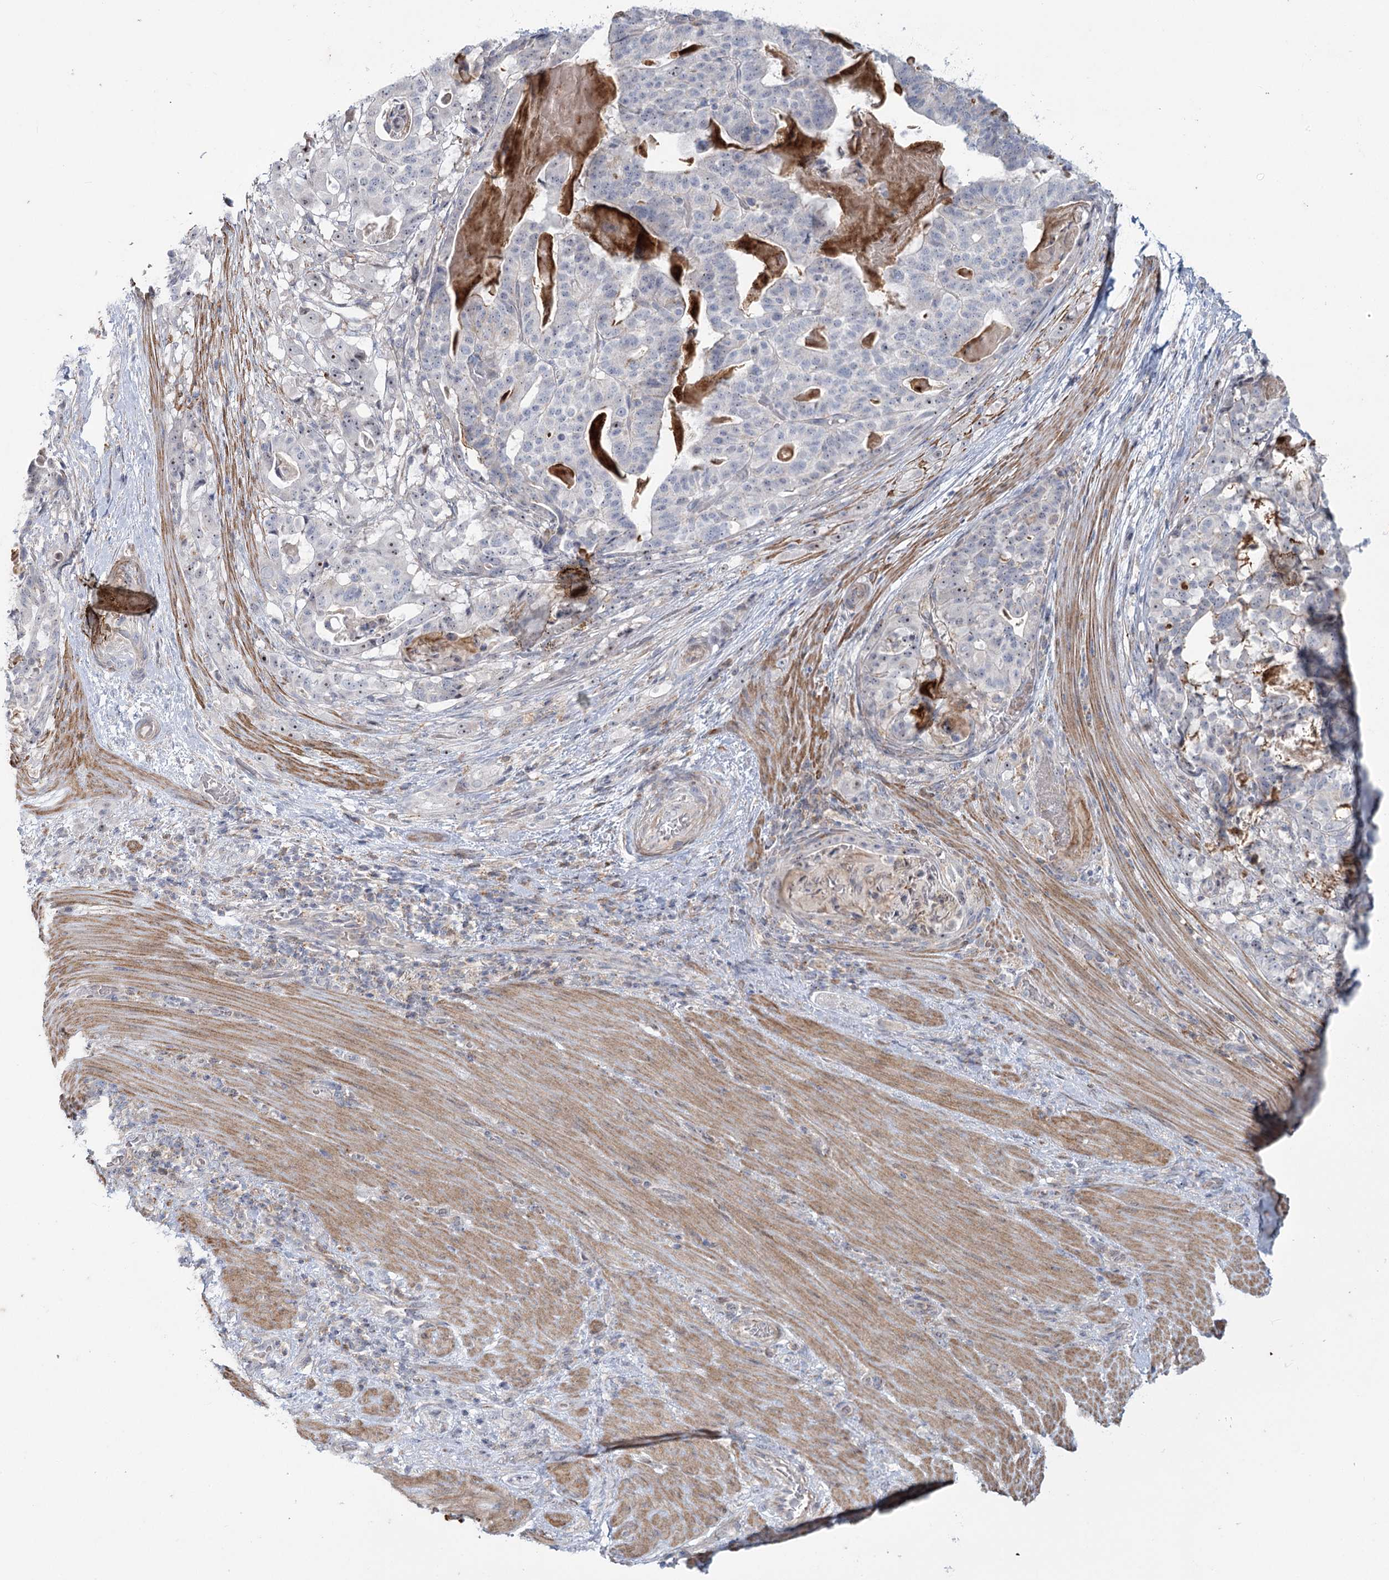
{"staining": {"intensity": "negative", "quantity": "none", "location": "none"}, "tissue": "stomach cancer", "cell_type": "Tumor cells", "image_type": "cancer", "snomed": [{"axis": "morphology", "description": "Adenocarcinoma, NOS"}, {"axis": "topography", "description": "Stomach"}], "caption": "DAB (3,3'-diaminobenzidine) immunohistochemical staining of human stomach adenocarcinoma demonstrates no significant positivity in tumor cells.", "gene": "MTG1", "patient": {"sex": "male", "age": 48}}